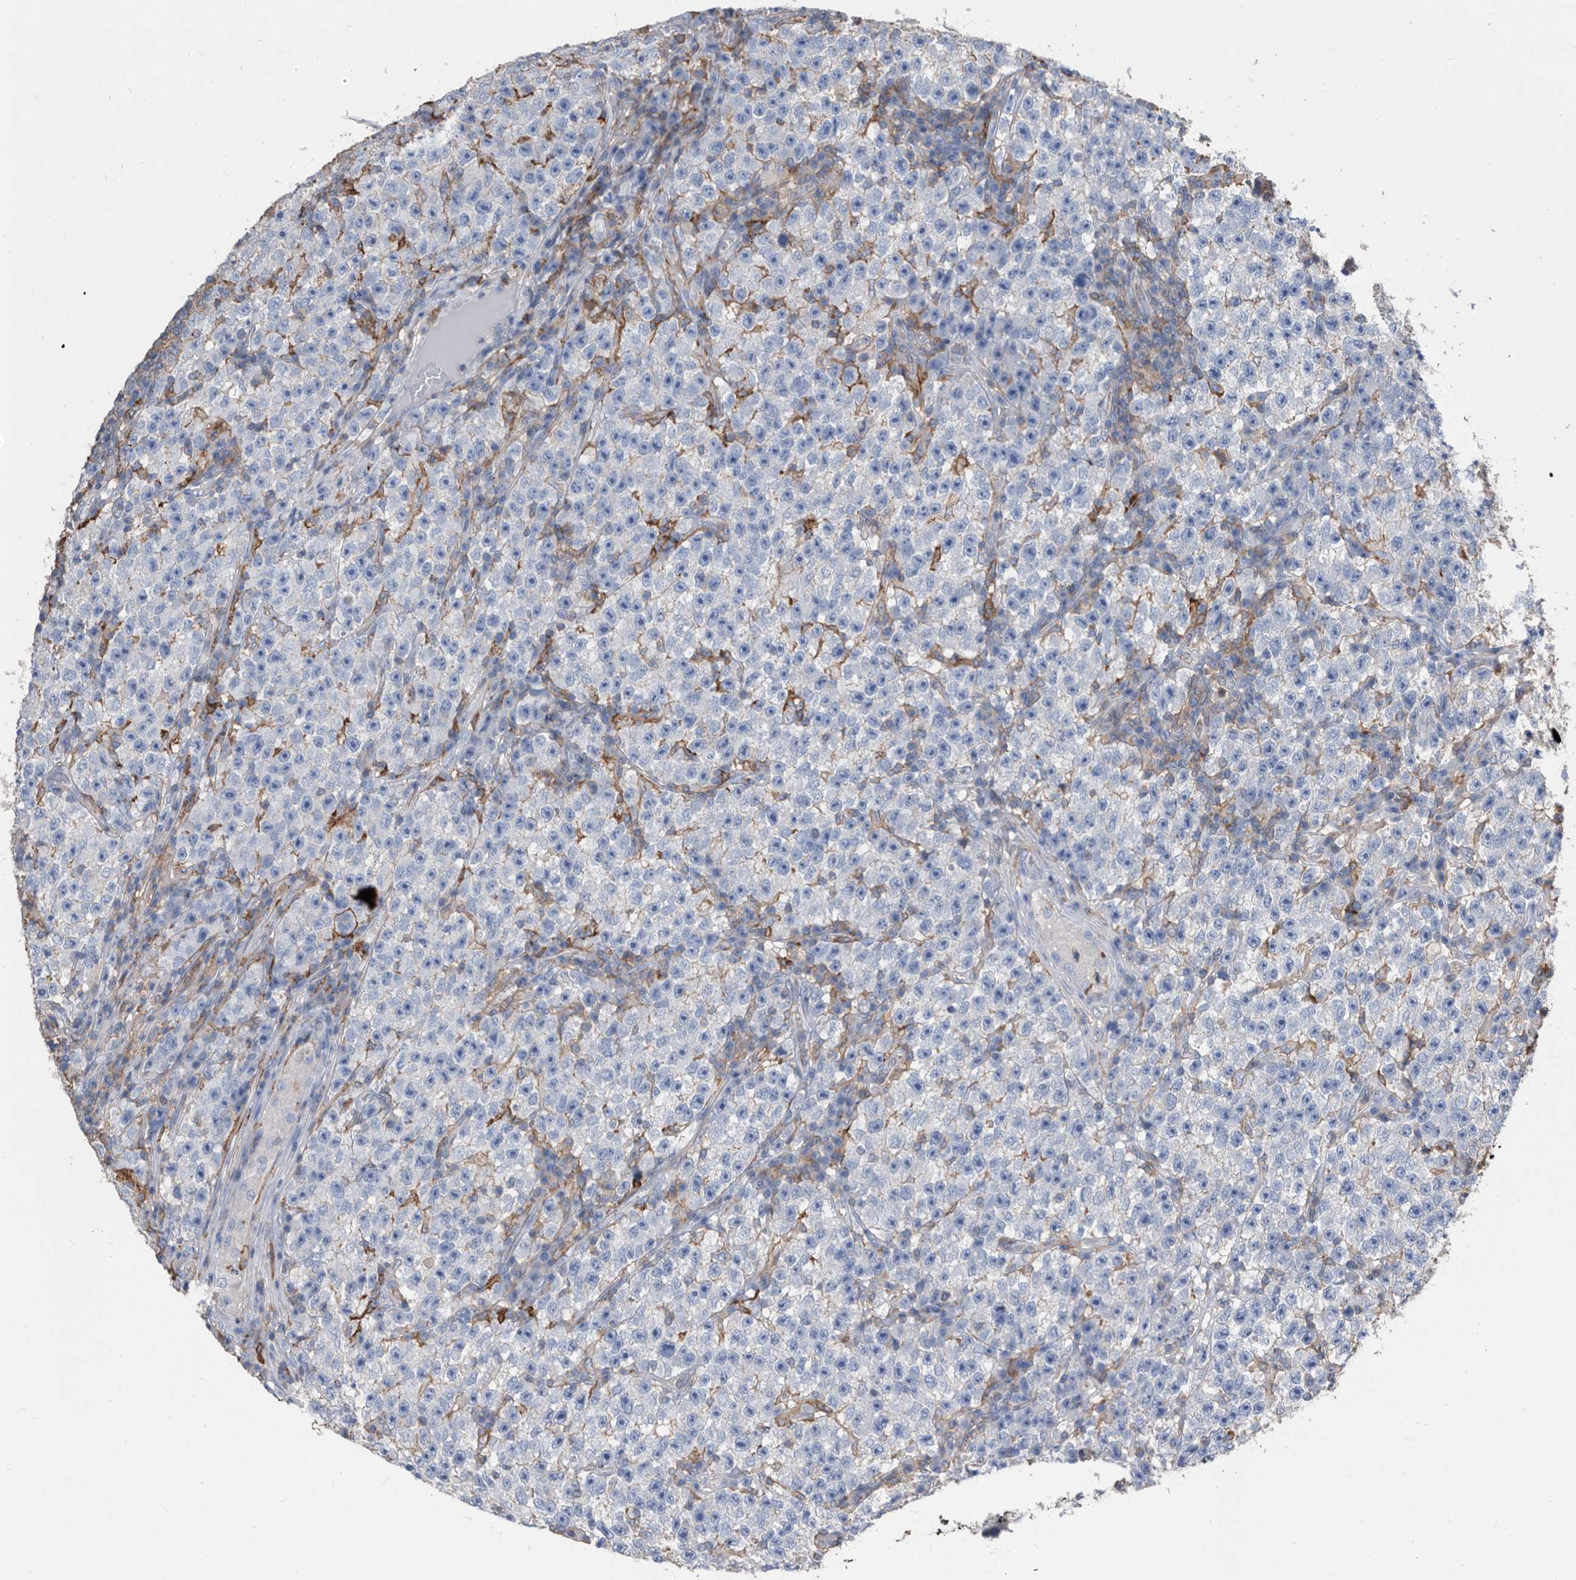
{"staining": {"intensity": "negative", "quantity": "none", "location": "none"}, "tissue": "testis cancer", "cell_type": "Tumor cells", "image_type": "cancer", "snomed": [{"axis": "morphology", "description": "Seminoma, NOS"}, {"axis": "topography", "description": "Testis"}], "caption": "IHC of human testis seminoma reveals no staining in tumor cells. Nuclei are stained in blue.", "gene": "MS4A4A", "patient": {"sex": "male", "age": 22}}